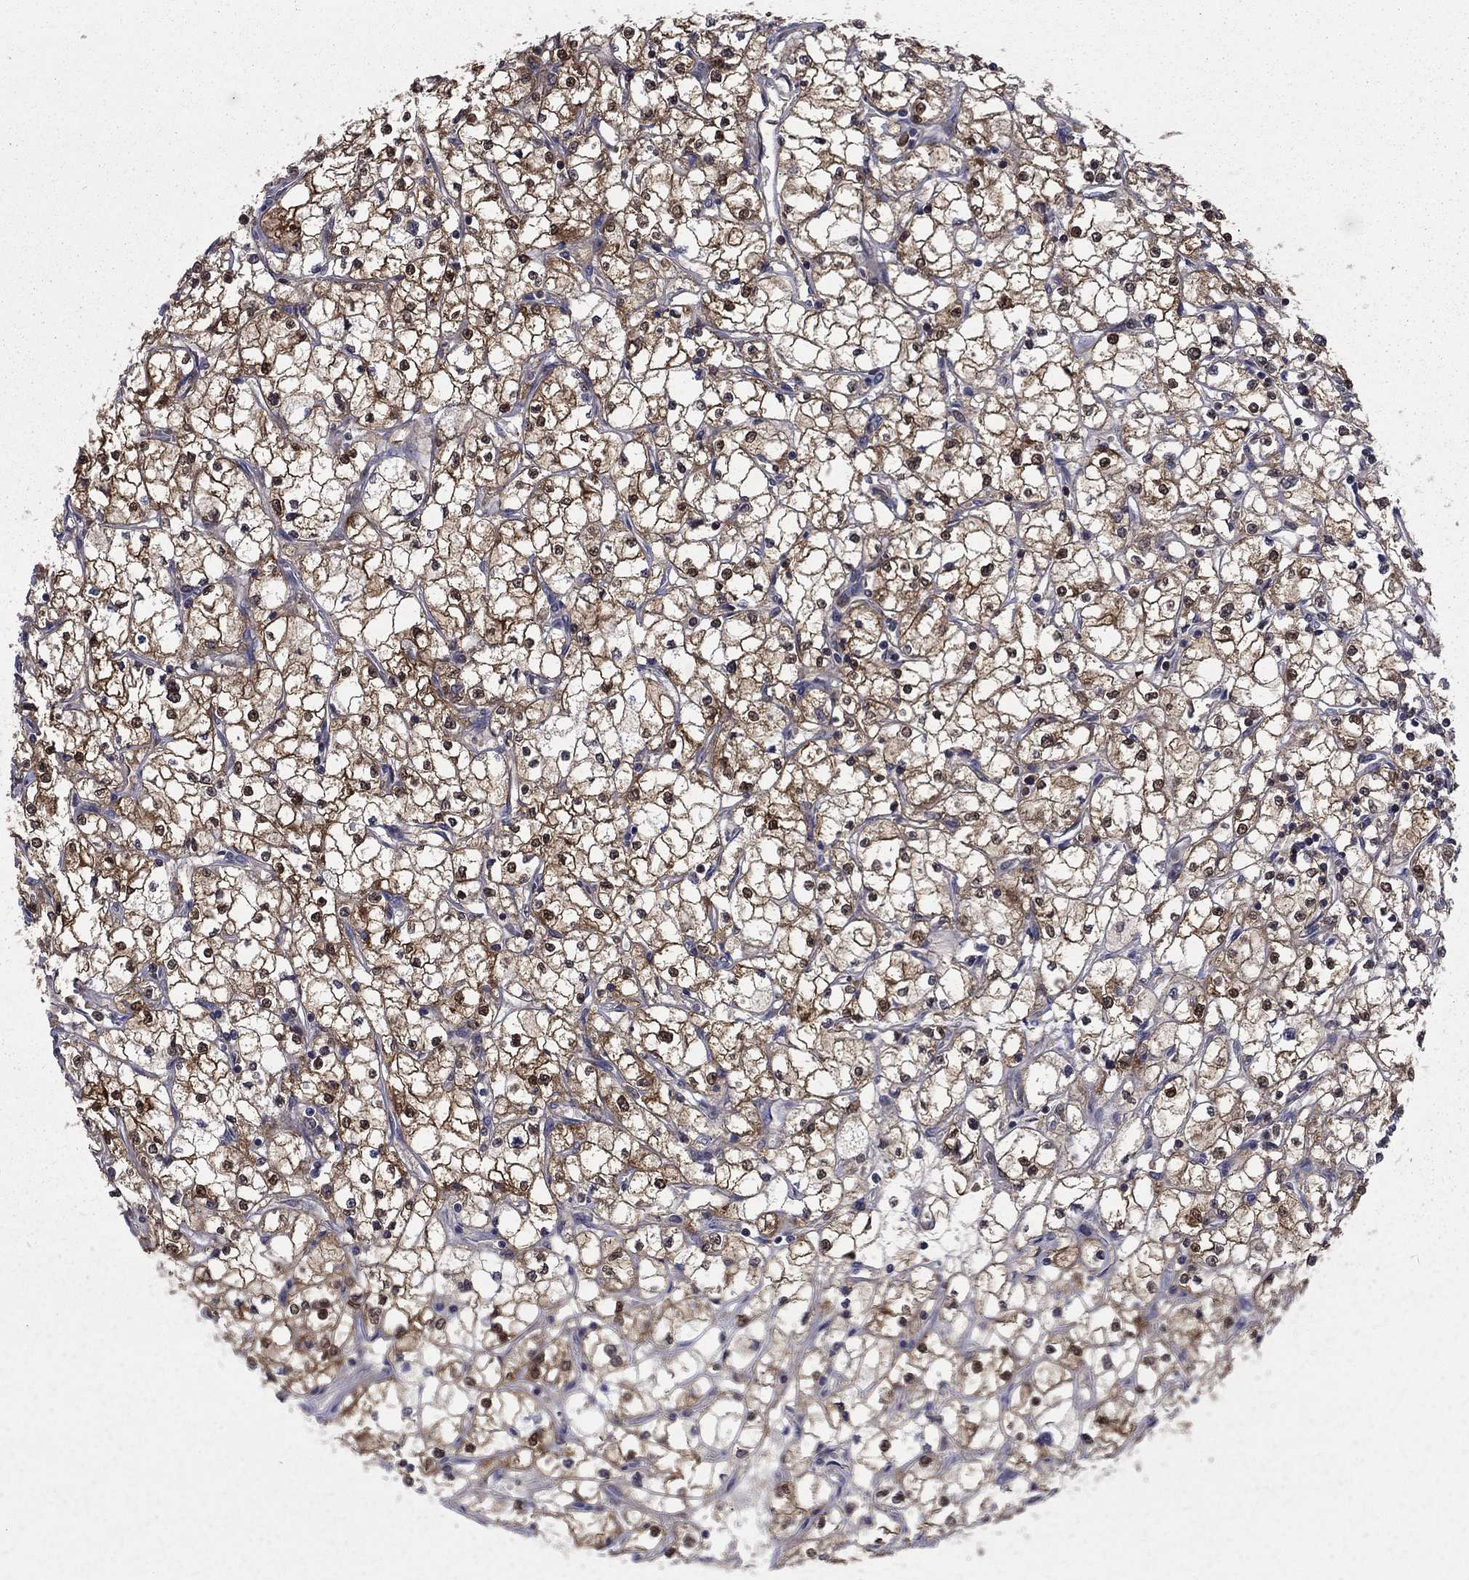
{"staining": {"intensity": "strong", "quantity": ">75%", "location": "cytoplasmic/membranous,nuclear"}, "tissue": "renal cancer", "cell_type": "Tumor cells", "image_type": "cancer", "snomed": [{"axis": "morphology", "description": "Adenocarcinoma, NOS"}, {"axis": "topography", "description": "Kidney"}], "caption": "About >75% of tumor cells in renal cancer reveal strong cytoplasmic/membranous and nuclear protein expression as visualized by brown immunohistochemical staining.", "gene": "NIT2", "patient": {"sex": "male", "age": 67}}